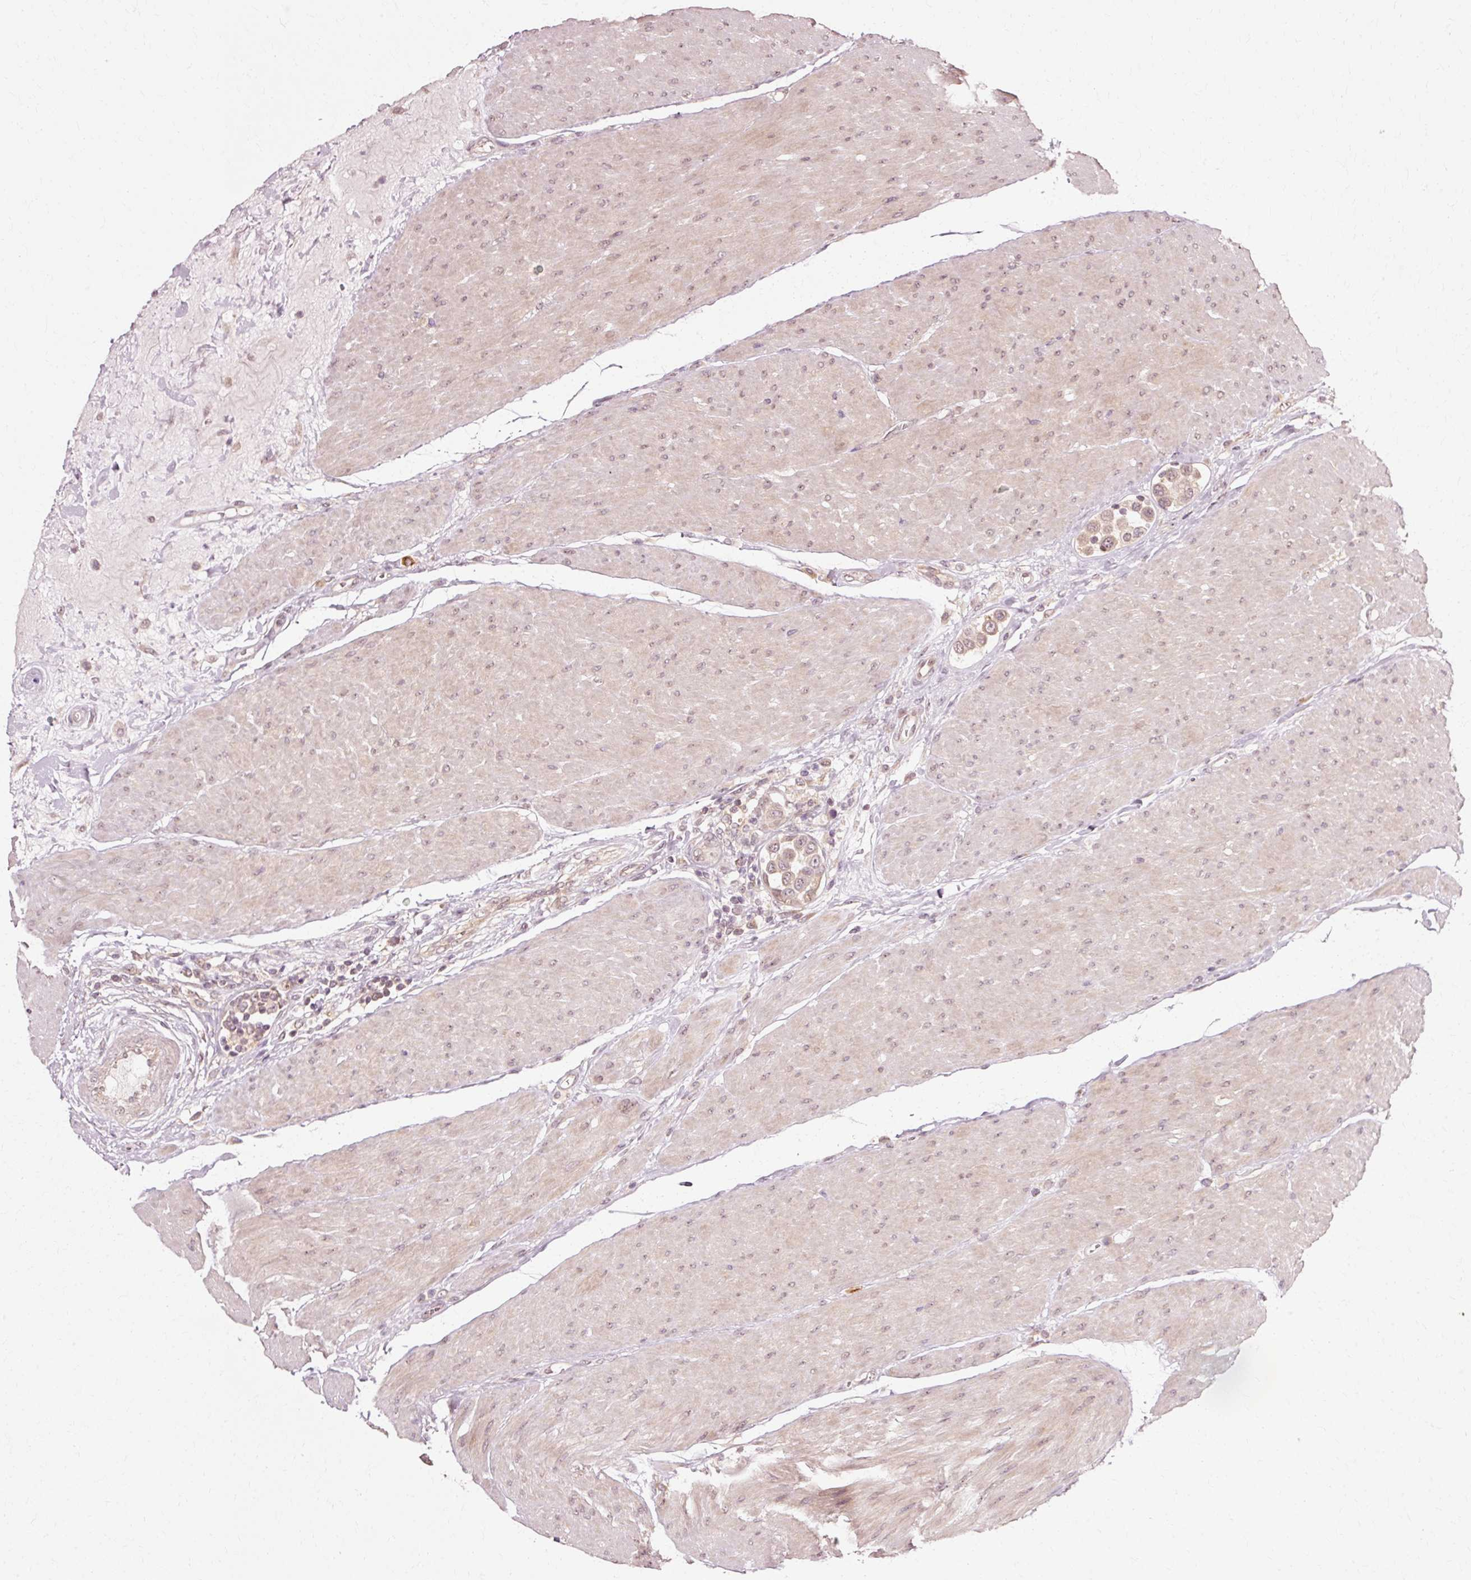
{"staining": {"intensity": "weak", "quantity": ">75%", "location": "cytoplasmic/membranous"}, "tissue": "urothelial cancer", "cell_type": "Tumor cells", "image_type": "cancer", "snomed": [{"axis": "morphology", "description": "Urothelial carcinoma, High grade"}, {"axis": "topography", "description": "Urinary bladder"}], "caption": "Human high-grade urothelial carcinoma stained for a protein (brown) reveals weak cytoplasmic/membranous positive positivity in about >75% of tumor cells.", "gene": "RGPD5", "patient": {"sex": "male", "age": 50}}